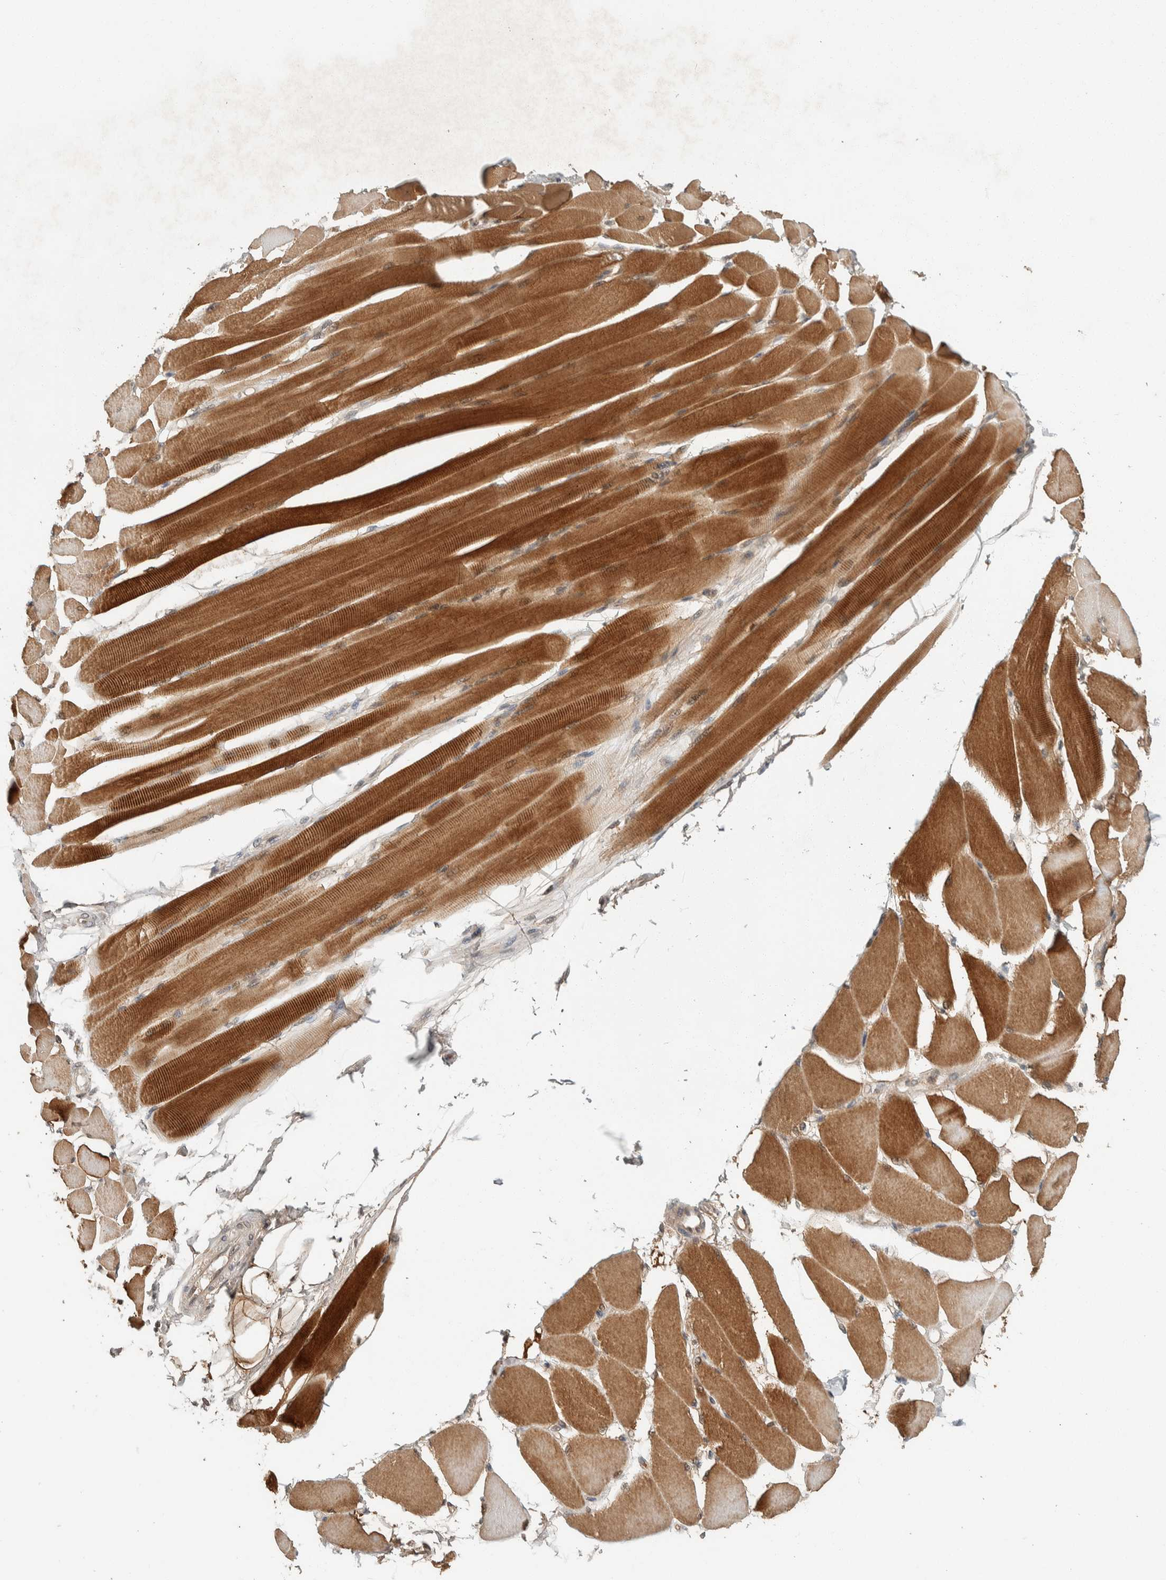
{"staining": {"intensity": "strong", "quantity": ">75%", "location": "cytoplasmic/membranous"}, "tissue": "skeletal muscle", "cell_type": "Myocytes", "image_type": "normal", "snomed": [{"axis": "morphology", "description": "Normal tissue, NOS"}, {"axis": "topography", "description": "Skeletal muscle"}, {"axis": "topography", "description": "Peripheral nerve tissue"}], "caption": "An image of skeletal muscle stained for a protein reveals strong cytoplasmic/membranous brown staining in myocytes. (DAB (3,3'-diaminobenzidine) IHC with brightfield microscopy, high magnification).", "gene": "ZNF567", "patient": {"sex": "female", "age": 84}}